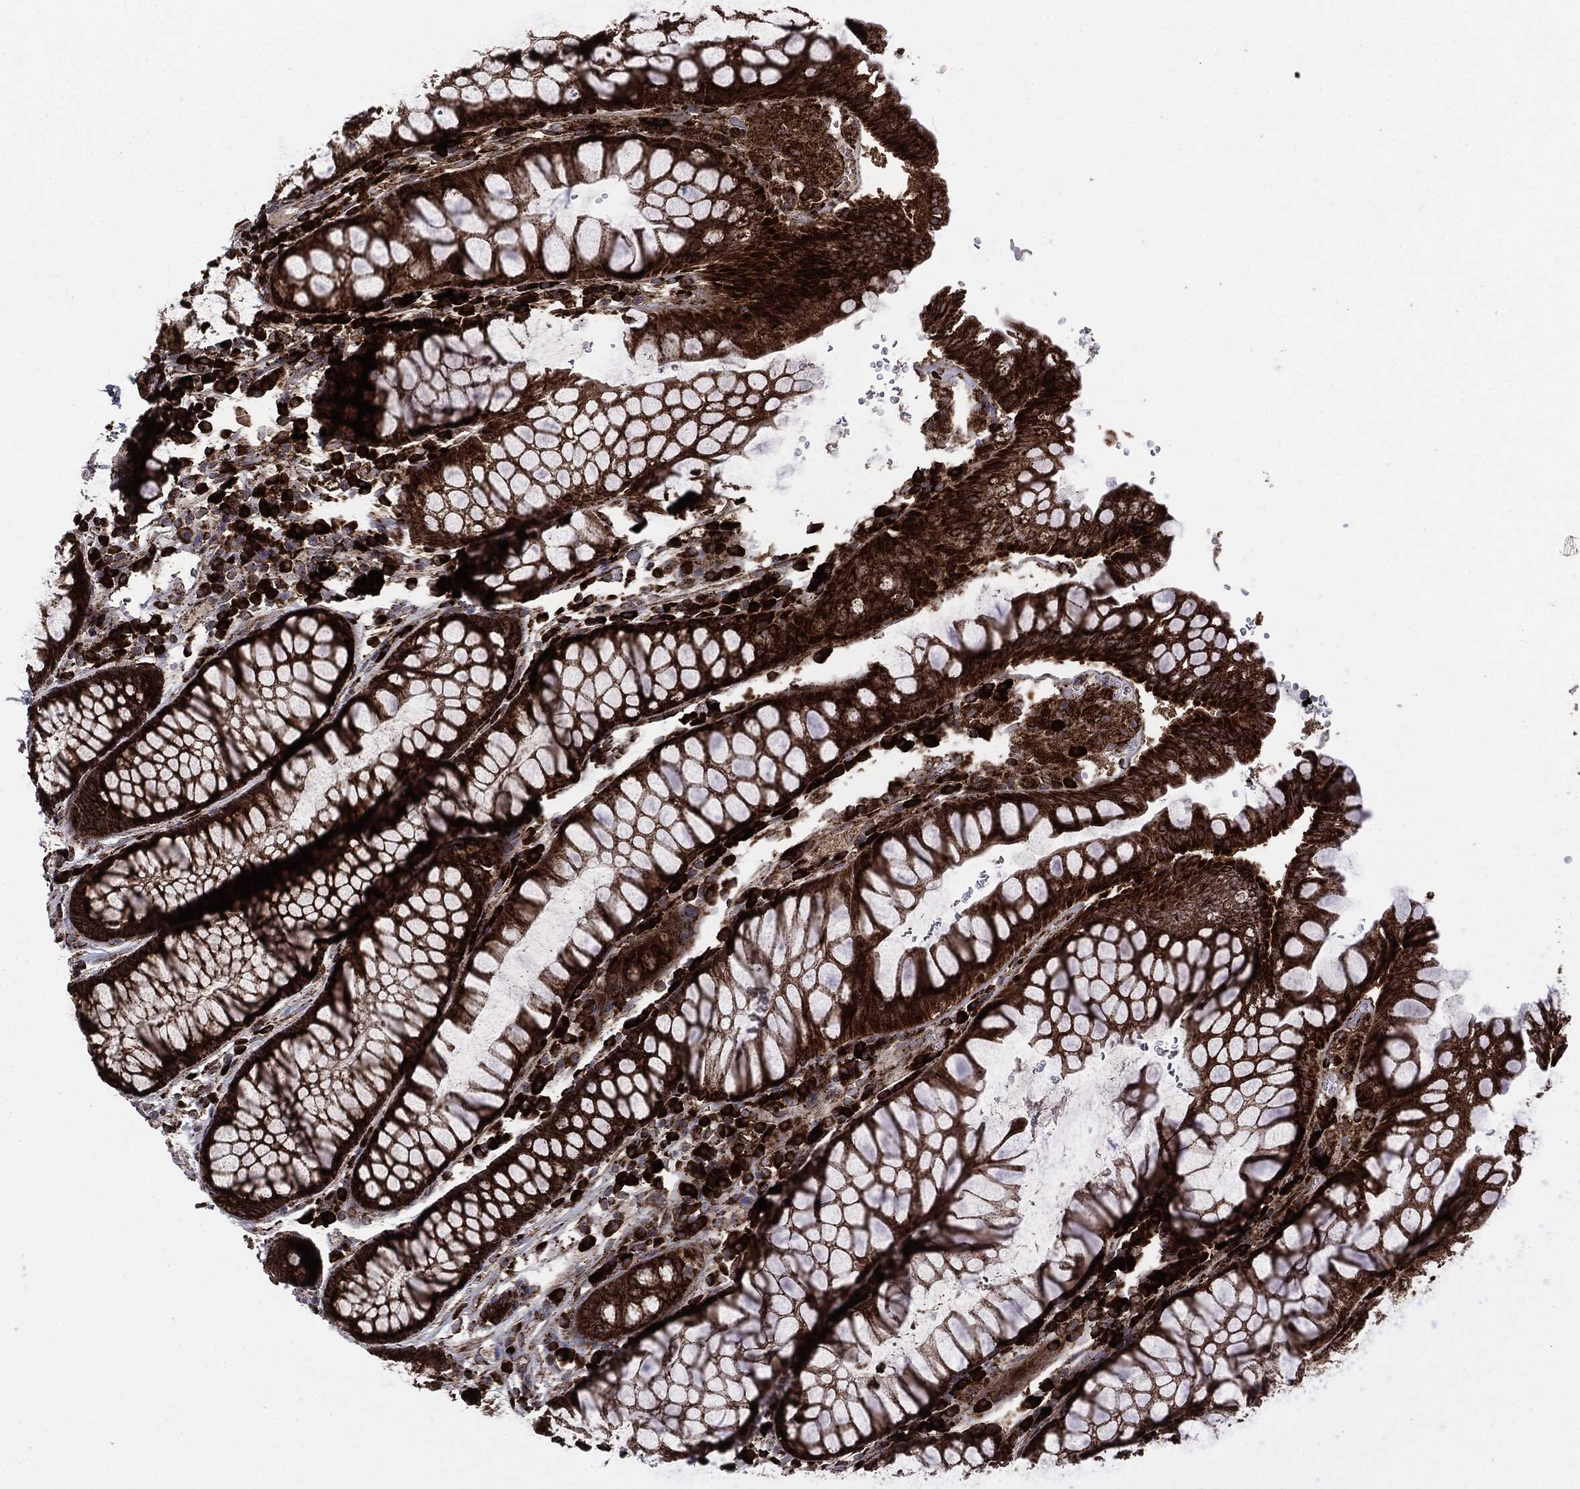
{"staining": {"intensity": "strong", "quantity": ">75%", "location": "cytoplasmic/membranous"}, "tissue": "rectum", "cell_type": "Glandular cells", "image_type": "normal", "snomed": [{"axis": "morphology", "description": "Normal tissue, NOS"}, {"axis": "topography", "description": "Rectum"}], "caption": "Immunohistochemical staining of benign human rectum displays high levels of strong cytoplasmic/membranous positivity in about >75% of glandular cells.", "gene": "MAP2K1", "patient": {"sex": "female", "age": 68}}